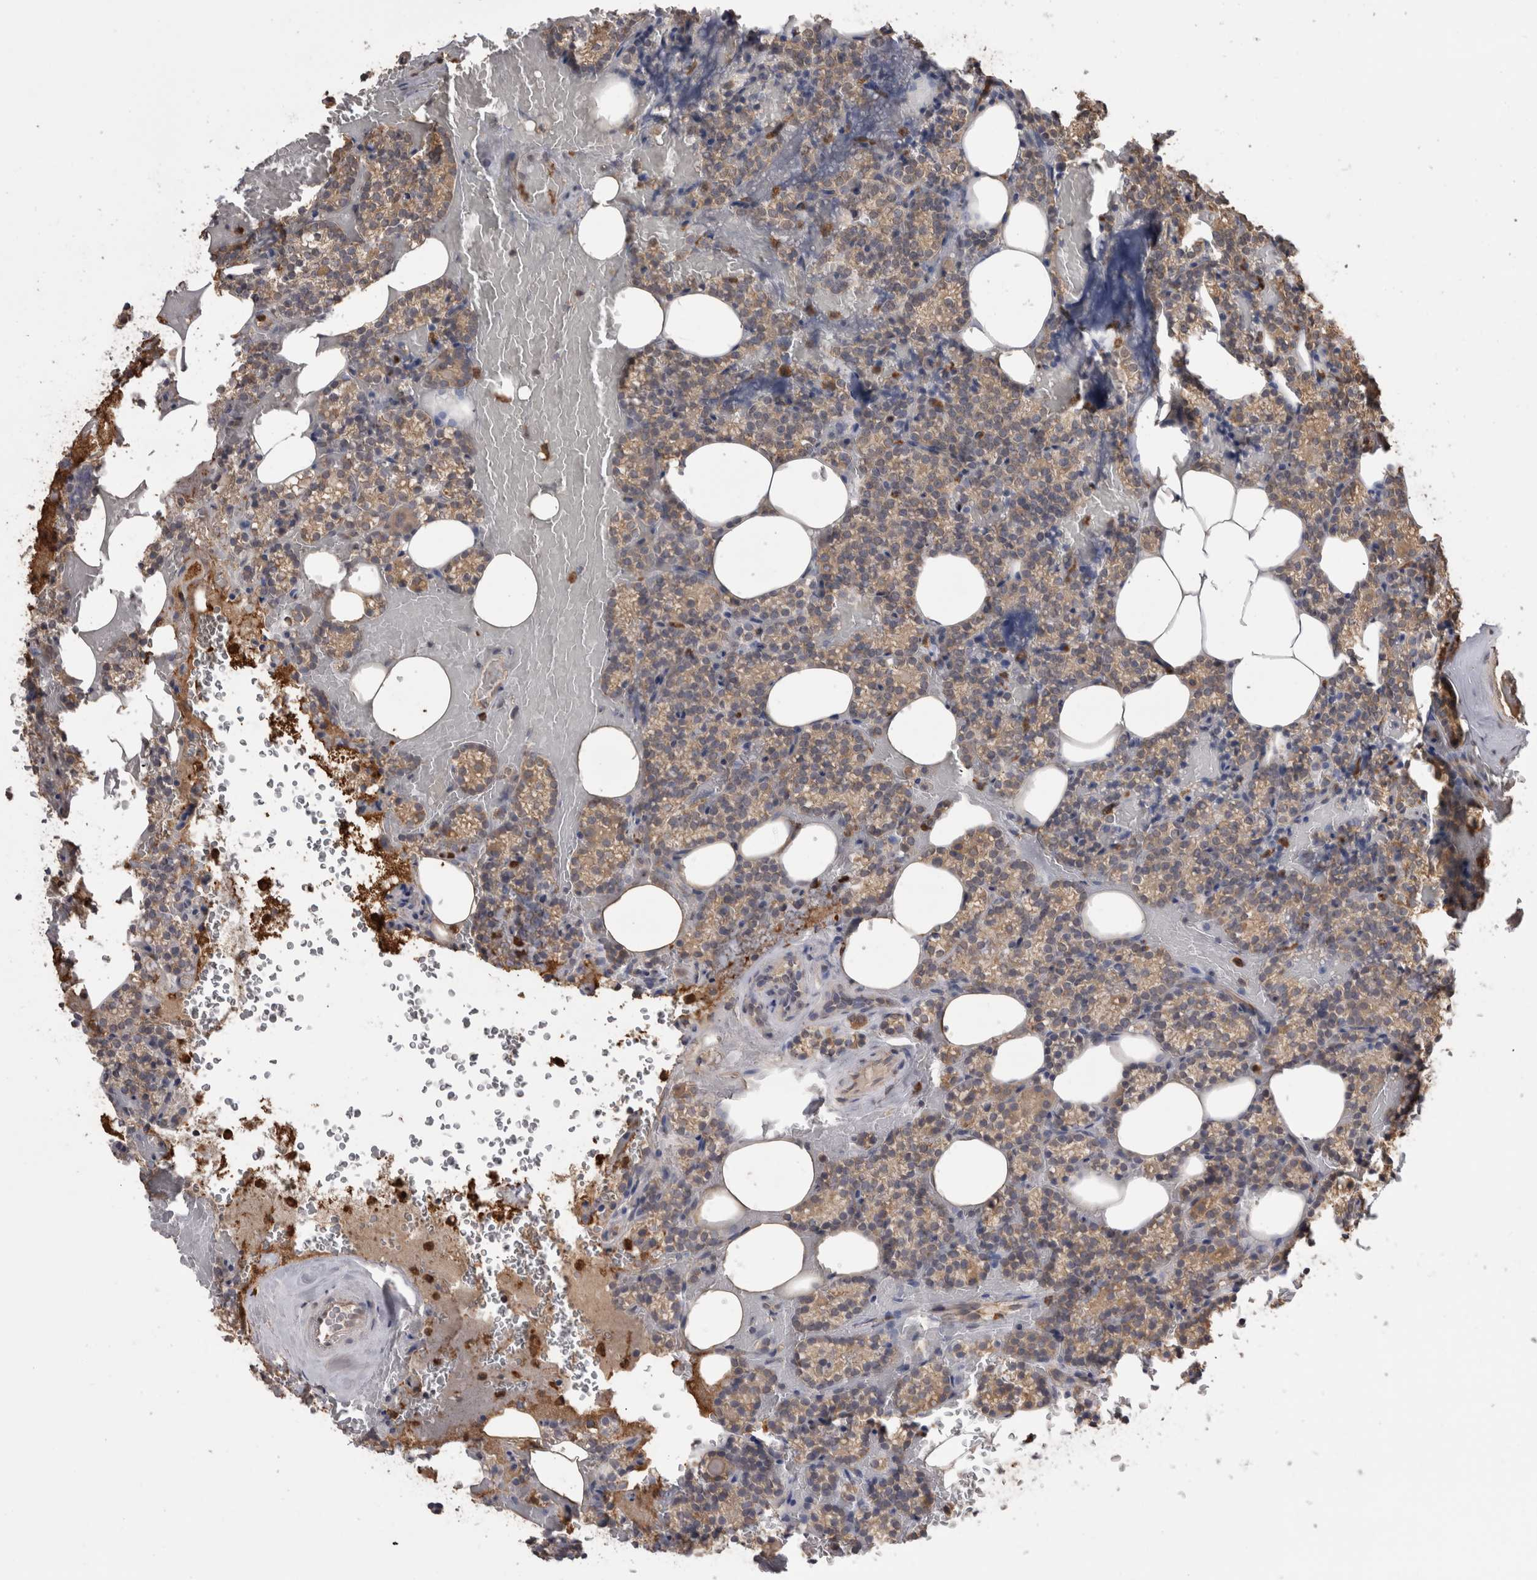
{"staining": {"intensity": "weak", "quantity": "25%-75%", "location": "cytoplasmic/membranous"}, "tissue": "parathyroid gland", "cell_type": "Glandular cells", "image_type": "normal", "snomed": [{"axis": "morphology", "description": "Normal tissue, NOS"}, {"axis": "topography", "description": "Parathyroid gland"}], "caption": "Protein staining displays weak cytoplasmic/membranous positivity in about 25%-75% of glandular cells in unremarkable parathyroid gland. The staining was performed using DAB (3,3'-diaminobenzidine) to visualize the protein expression in brown, while the nuclei were stained in blue with hematoxylin (Magnification: 20x).", "gene": "PAK4", "patient": {"sex": "female", "age": 78}}